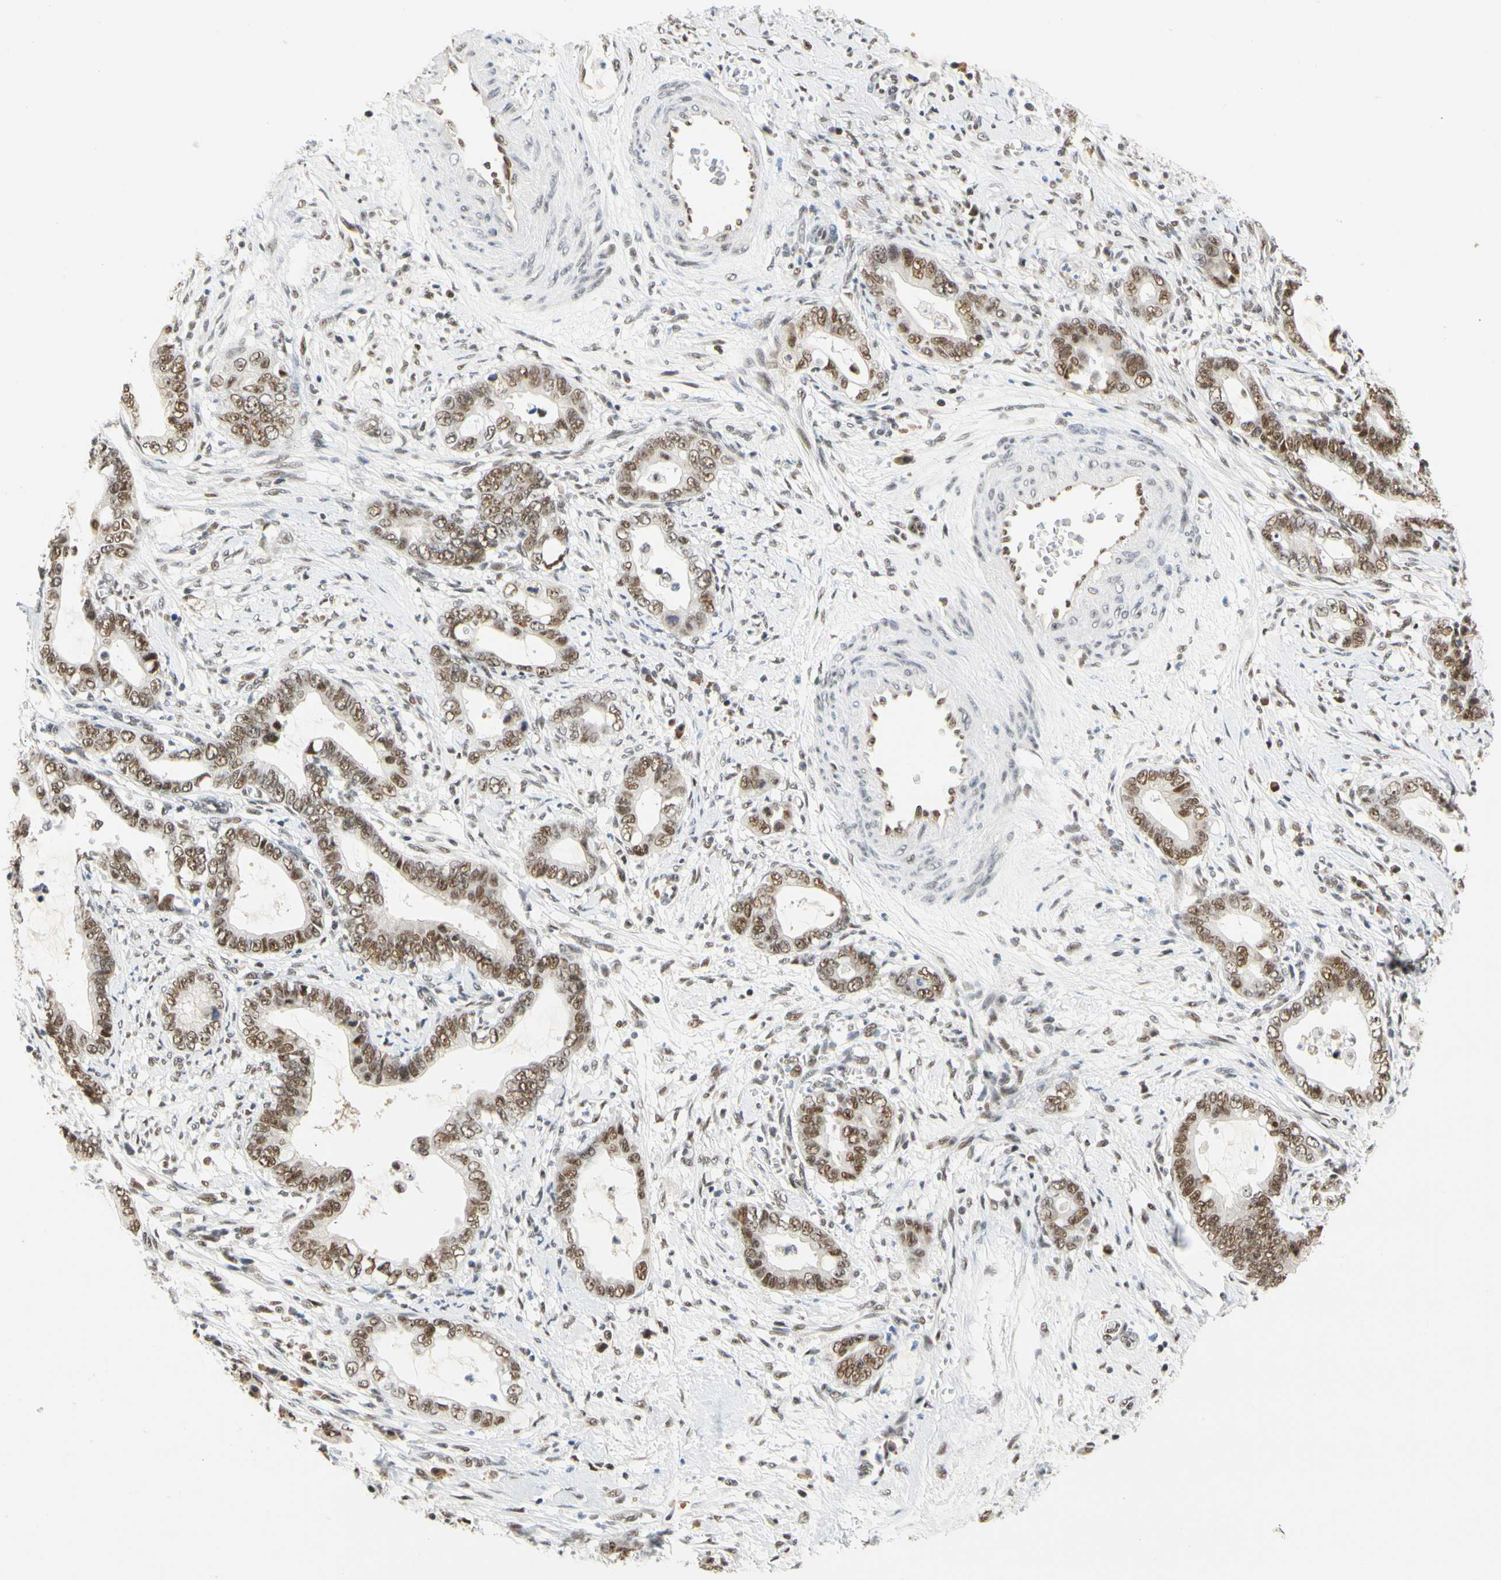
{"staining": {"intensity": "moderate", "quantity": ">75%", "location": "nuclear"}, "tissue": "cervical cancer", "cell_type": "Tumor cells", "image_type": "cancer", "snomed": [{"axis": "morphology", "description": "Adenocarcinoma, NOS"}, {"axis": "topography", "description": "Cervix"}], "caption": "There is medium levels of moderate nuclear expression in tumor cells of cervical adenocarcinoma, as demonstrated by immunohistochemical staining (brown color).", "gene": "ZSCAN16", "patient": {"sex": "female", "age": 44}}